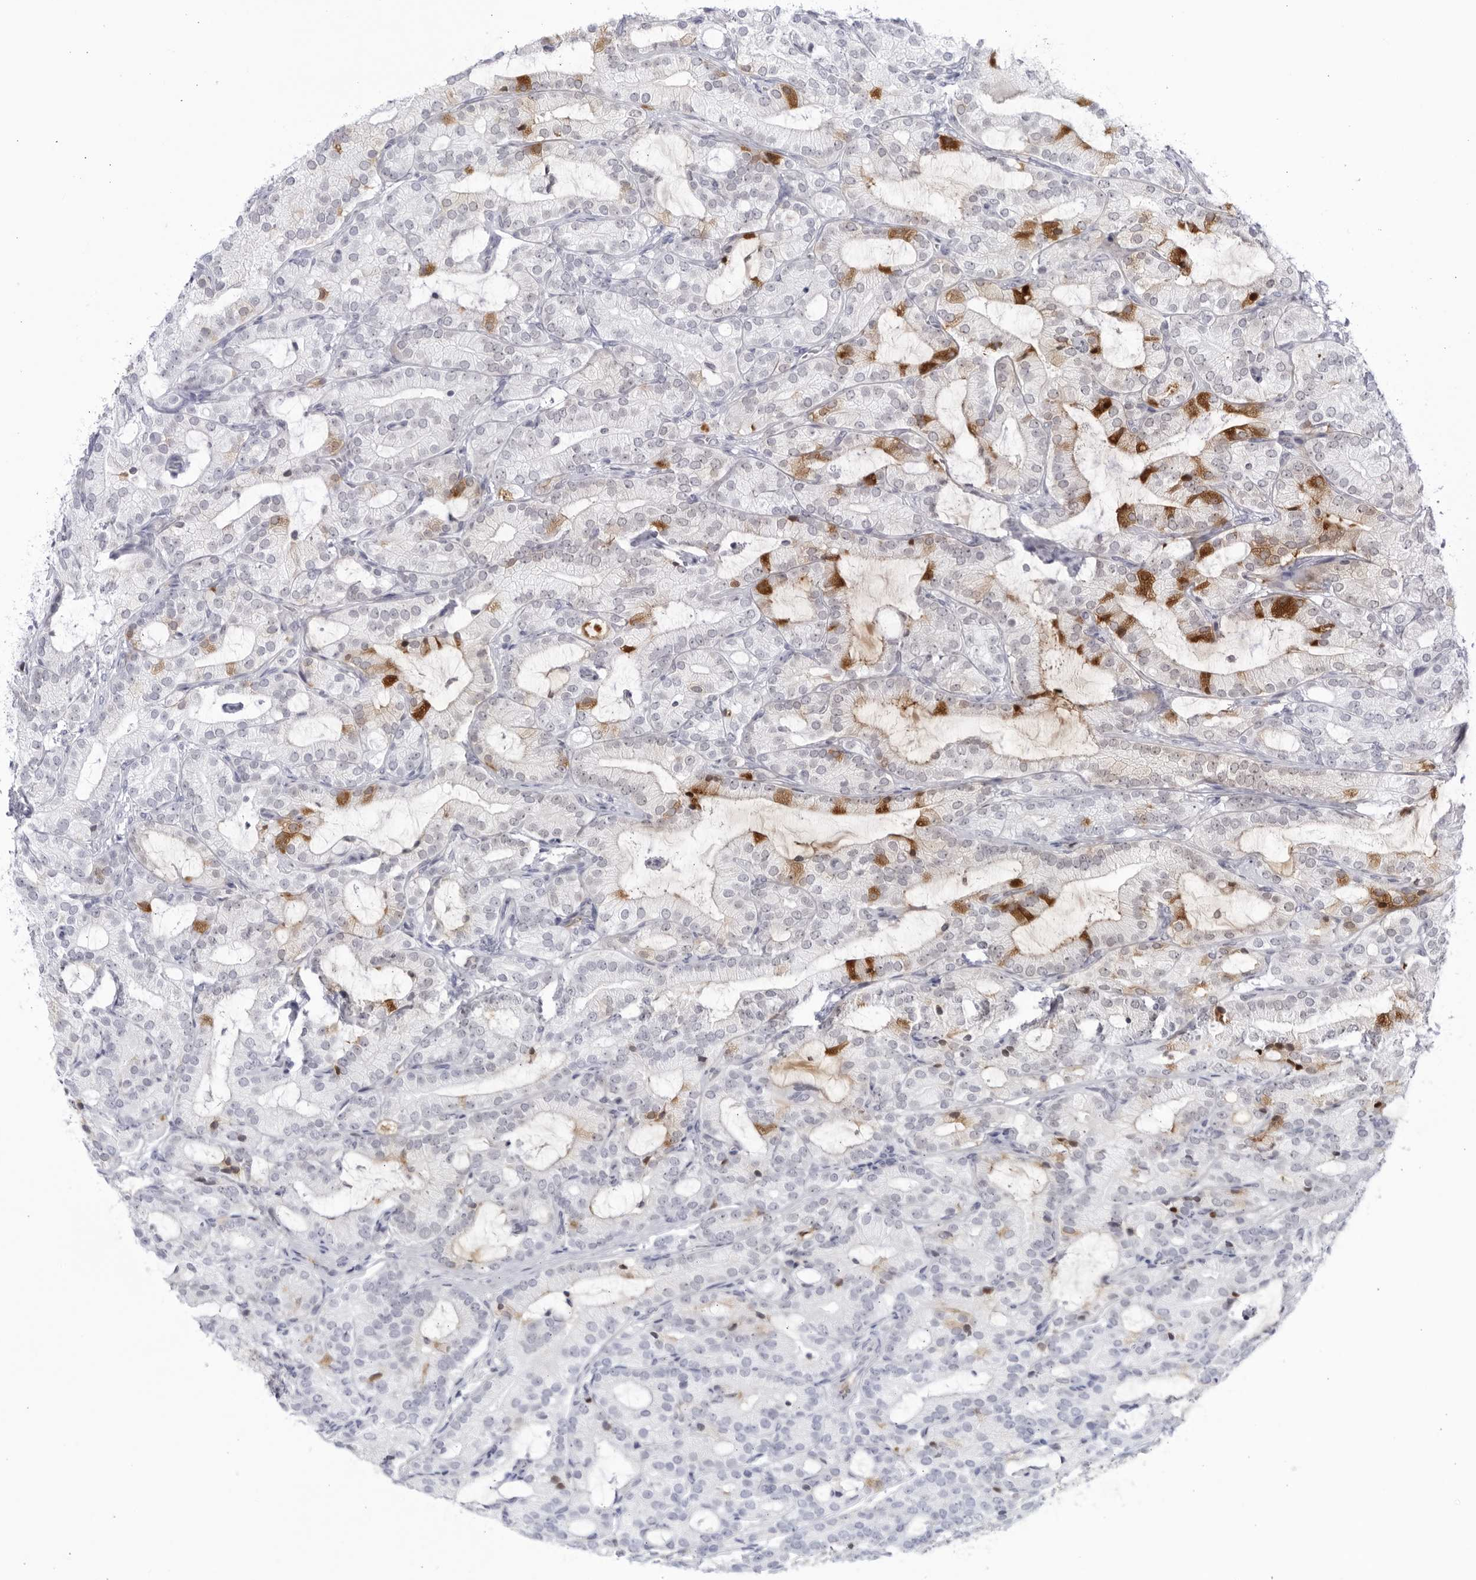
{"staining": {"intensity": "moderate", "quantity": "<25%", "location": "cytoplasmic/membranous,nuclear"}, "tissue": "prostate cancer", "cell_type": "Tumor cells", "image_type": "cancer", "snomed": [{"axis": "morphology", "description": "Adenocarcinoma, High grade"}, {"axis": "topography", "description": "Prostate"}], "caption": "Immunohistochemistry (IHC) (DAB) staining of prostate cancer (high-grade adenocarcinoma) exhibits moderate cytoplasmic/membranous and nuclear protein expression in about <25% of tumor cells. The protein of interest is stained brown, and the nuclei are stained in blue (DAB (3,3'-diaminobenzidine) IHC with brightfield microscopy, high magnification).", "gene": "CNBD1", "patient": {"sex": "male", "age": 57}}